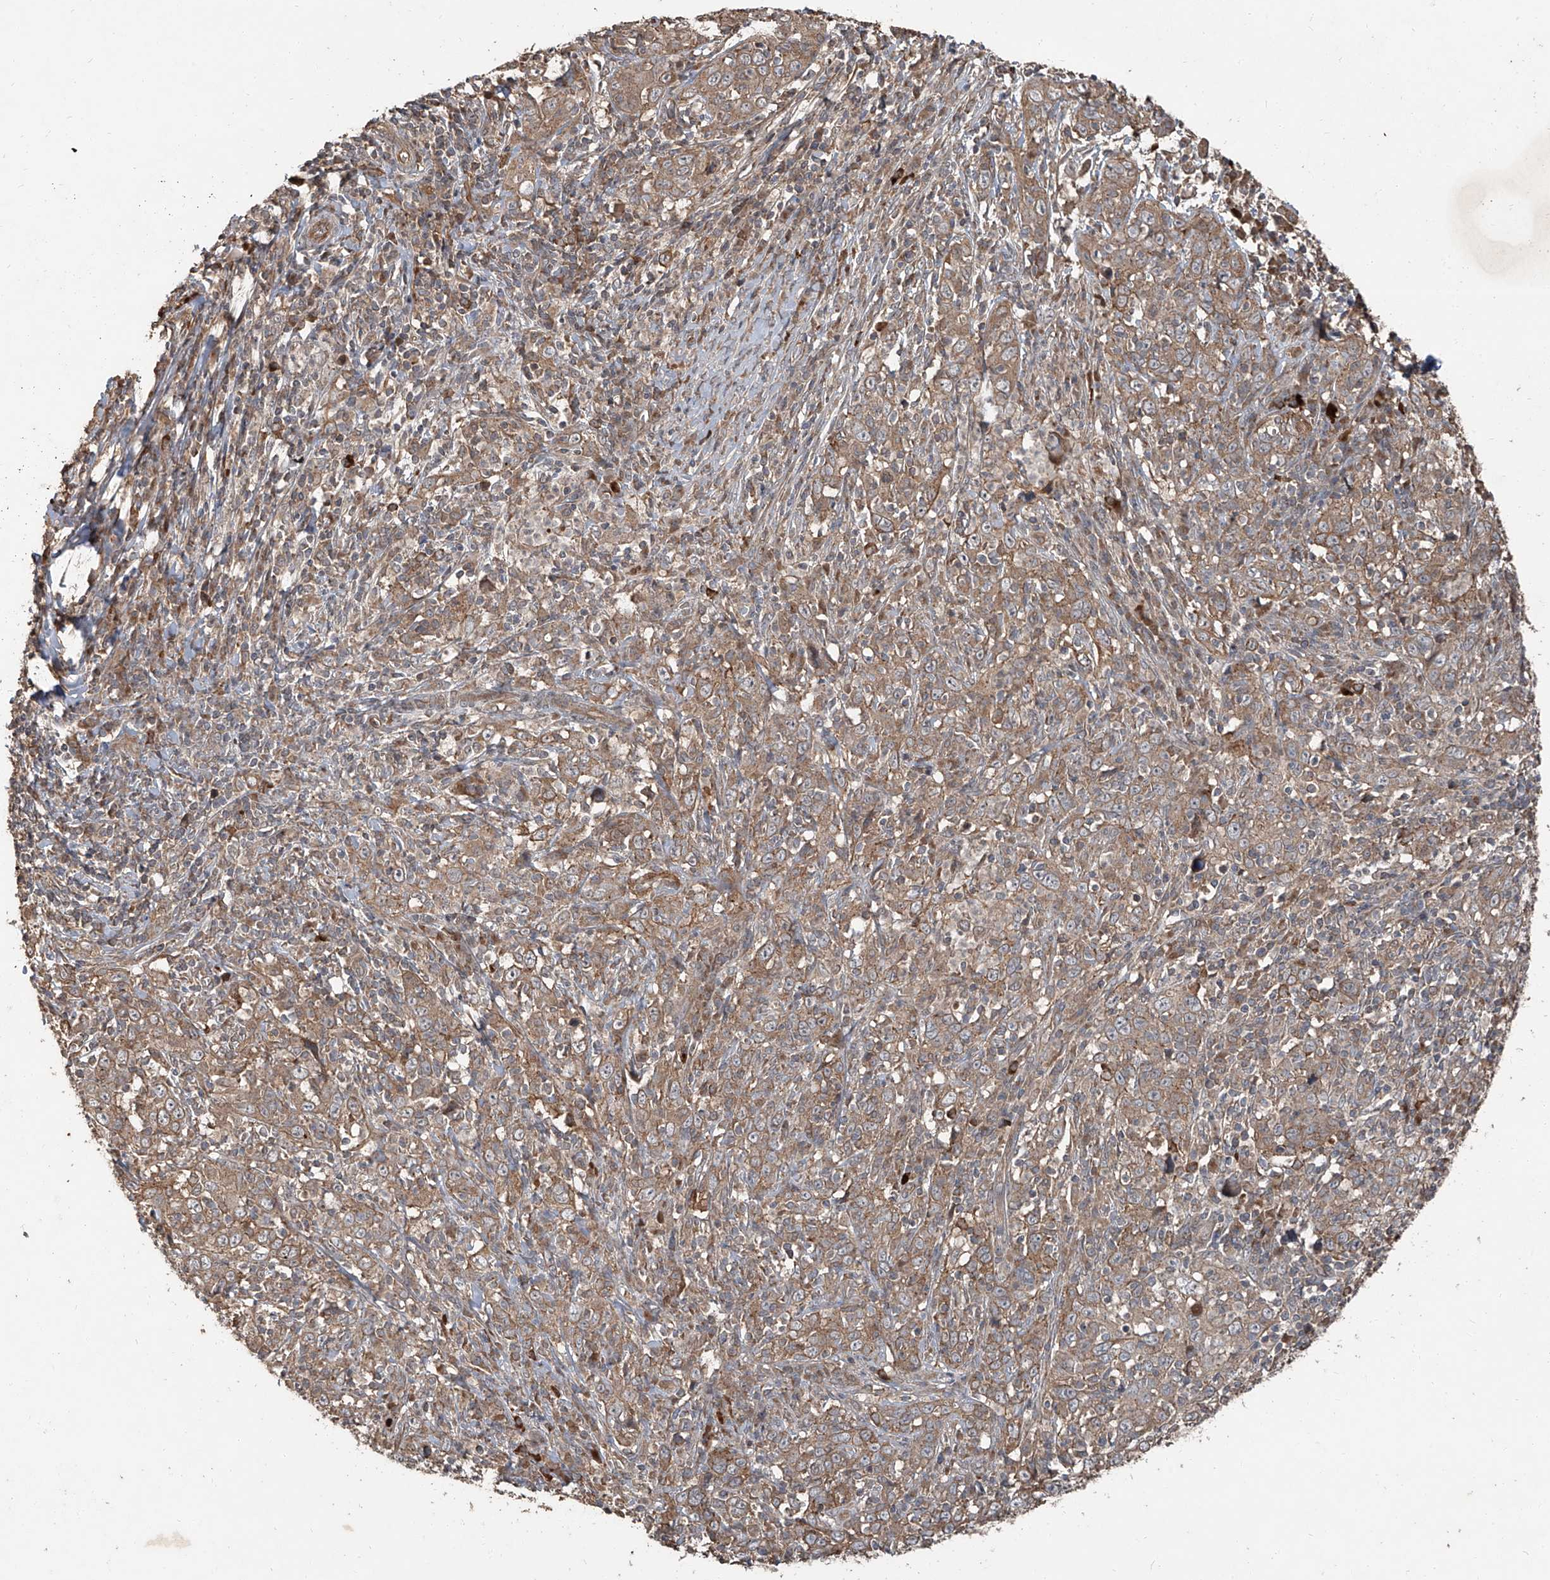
{"staining": {"intensity": "moderate", "quantity": ">75%", "location": "cytoplasmic/membranous"}, "tissue": "cervical cancer", "cell_type": "Tumor cells", "image_type": "cancer", "snomed": [{"axis": "morphology", "description": "Squamous cell carcinoma, NOS"}, {"axis": "topography", "description": "Cervix"}], "caption": "The image demonstrates staining of cervical squamous cell carcinoma, revealing moderate cytoplasmic/membranous protein positivity (brown color) within tumor cells.", "gene": "CCN1", "patient": {"sex": "female", "age": 46}}